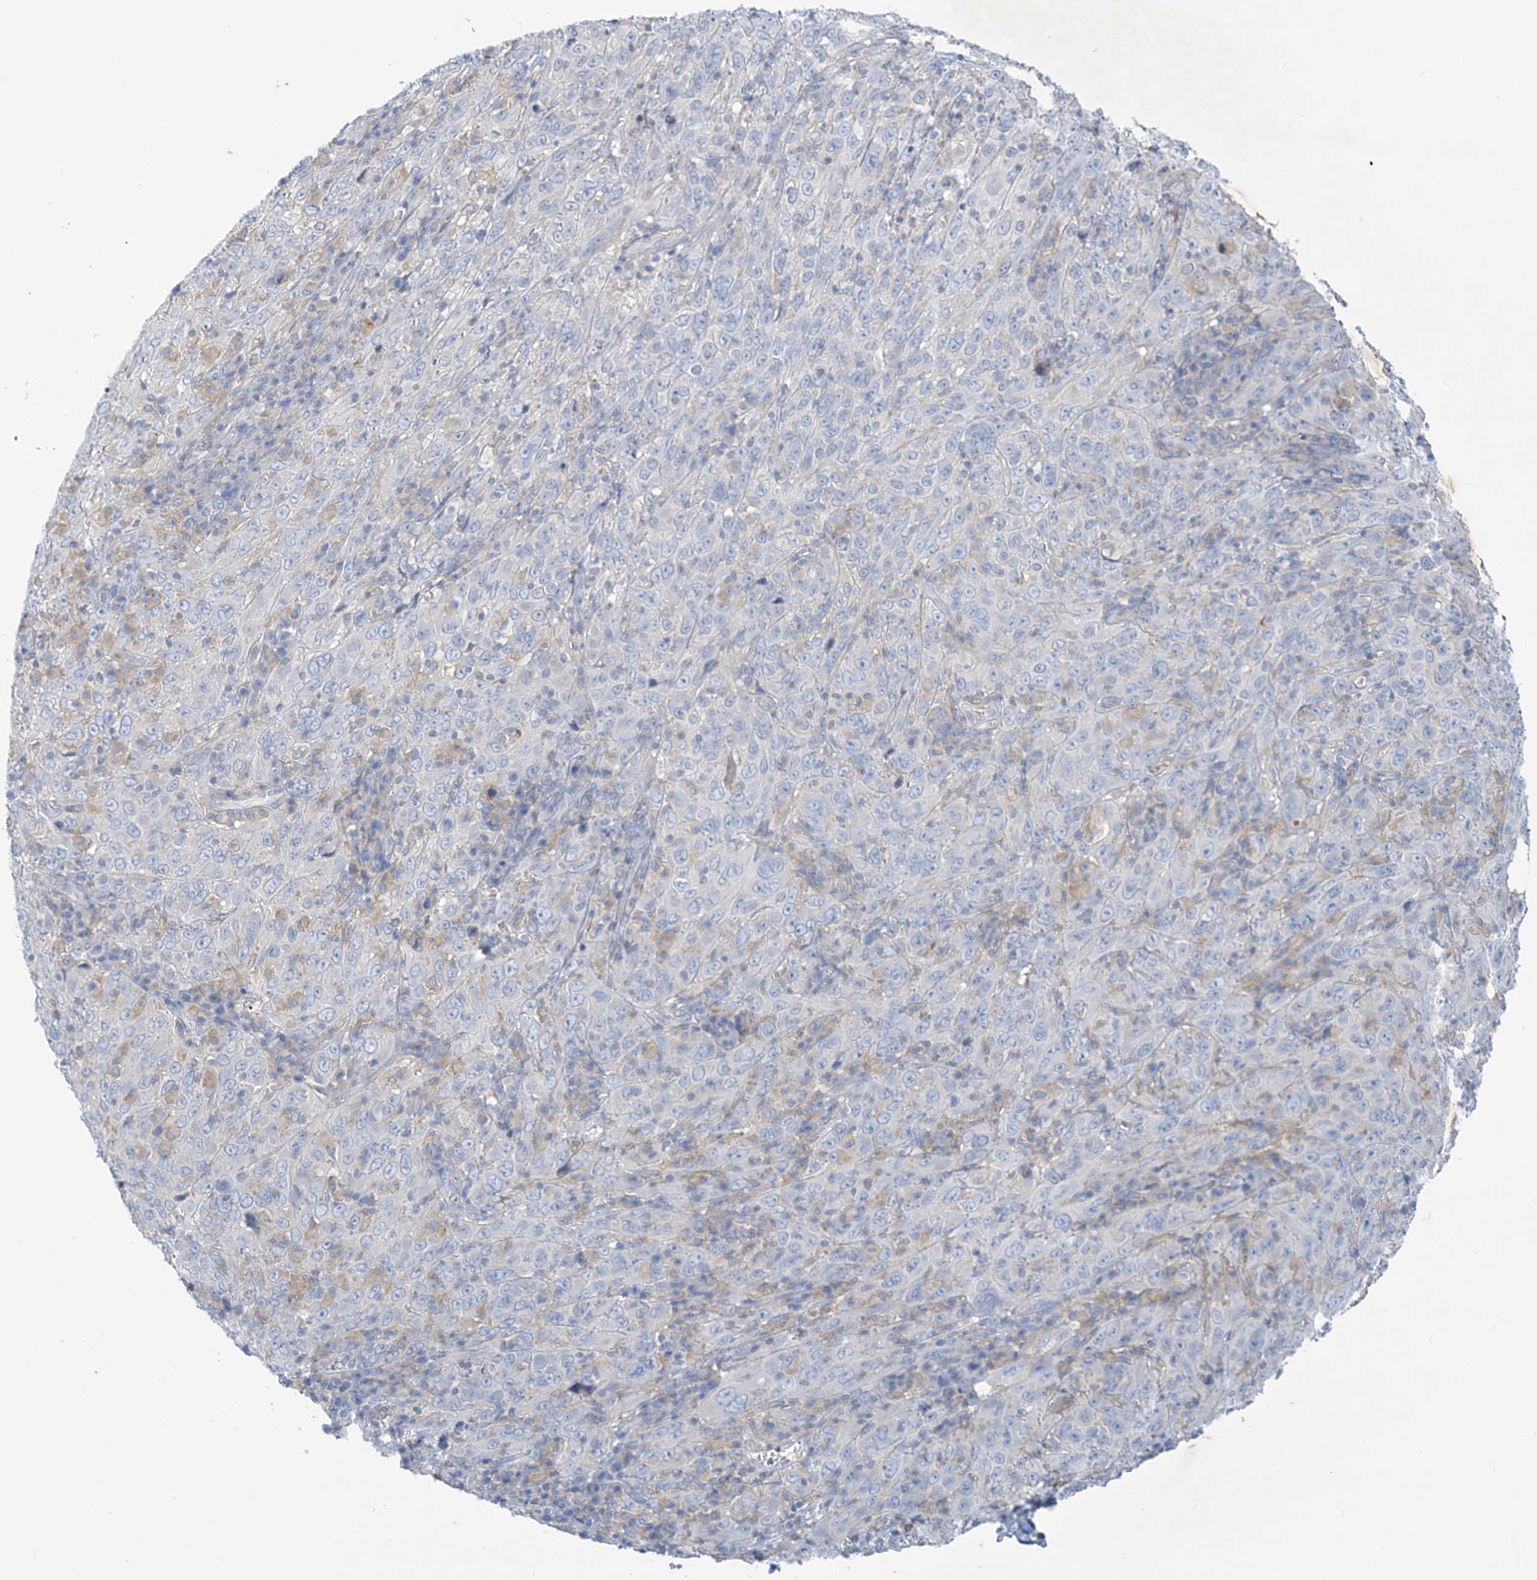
{"staining": {"intensity": "negative", "quantity": "none", "location": "none"}, "tissue": "cervical cancer", "cell_type": "Tumor cells", "image_type": "cancer", "snomed": [{"axis": "morphology", "description": "Squamous cell carcinoma, NOS"}, {"axis": "topography", "description": "Cervix"}], "caption": "Immunohistochemistry image of cervical squamous cell carcinoma stained for a protein (brown), which reveals no expression in tumor cells. (DAB immunohistochemistry, high magnification).", "gene": "SLC6A12", "patient": {"sex": "female", "age": 46}}